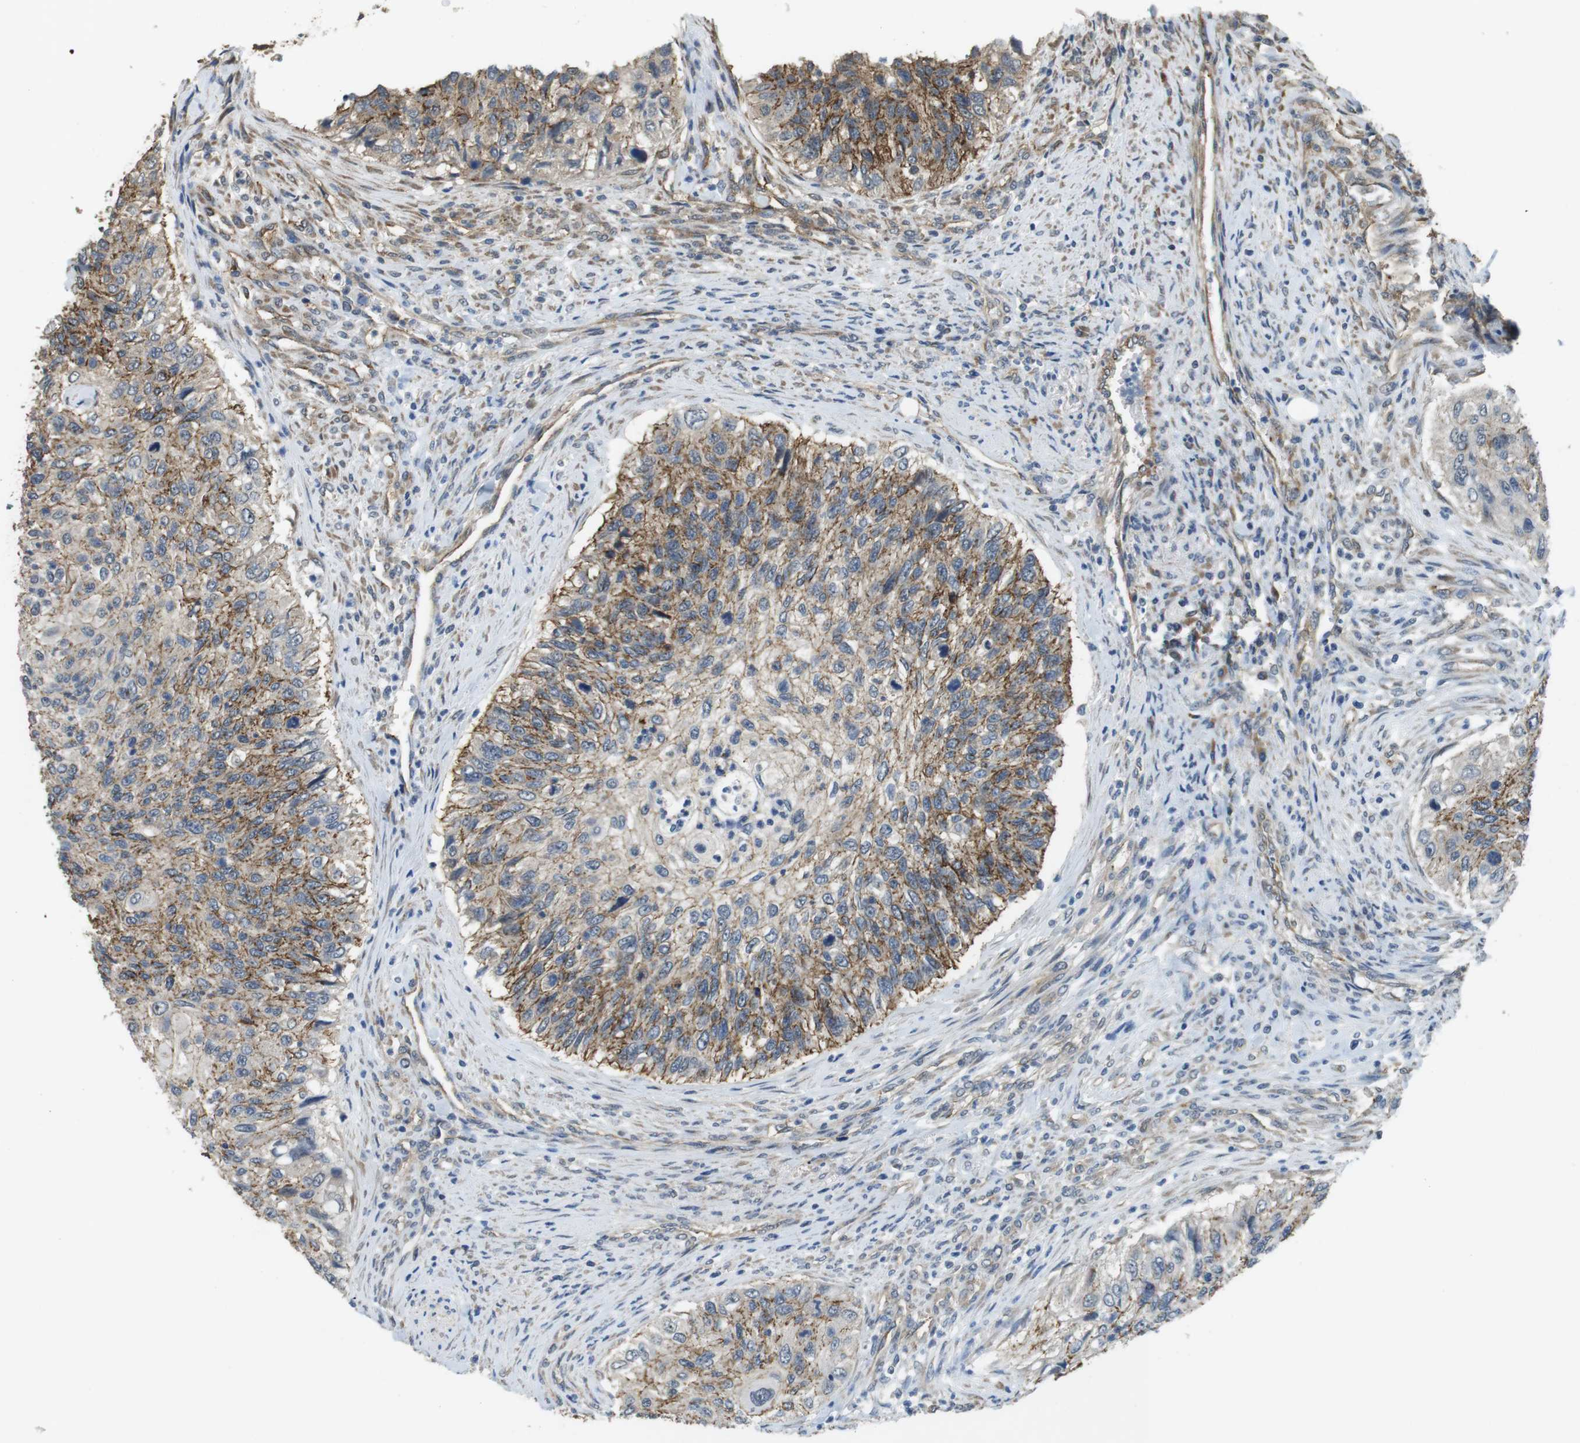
{"staining": {"intensity": "moderate", "quantity": ">75%", "location": "cytoplasmic/membranous"}, "tissue": "urothelial cancer", "cell_type": "Tumor cells", "image_type": "cancer", "snomed": [{"axis": "morphology", "description": "Urothelial carcinoma, High grade"}, {"axis": "topography", "description": "Urinary bladder"}], "caption": "Immunohistochemistry (IHC) photomicrograph of neoplastic tissue: urothelial cancer stained using IHC exhibits medium levels of moderate protein expression localized specifically in the cytoplasmic/membranous of tumor cells, appearing as a cytoplasmic/membranous brown color.", "gene": "CLDN7", "patient": {"sex": "female", "age": 60}}